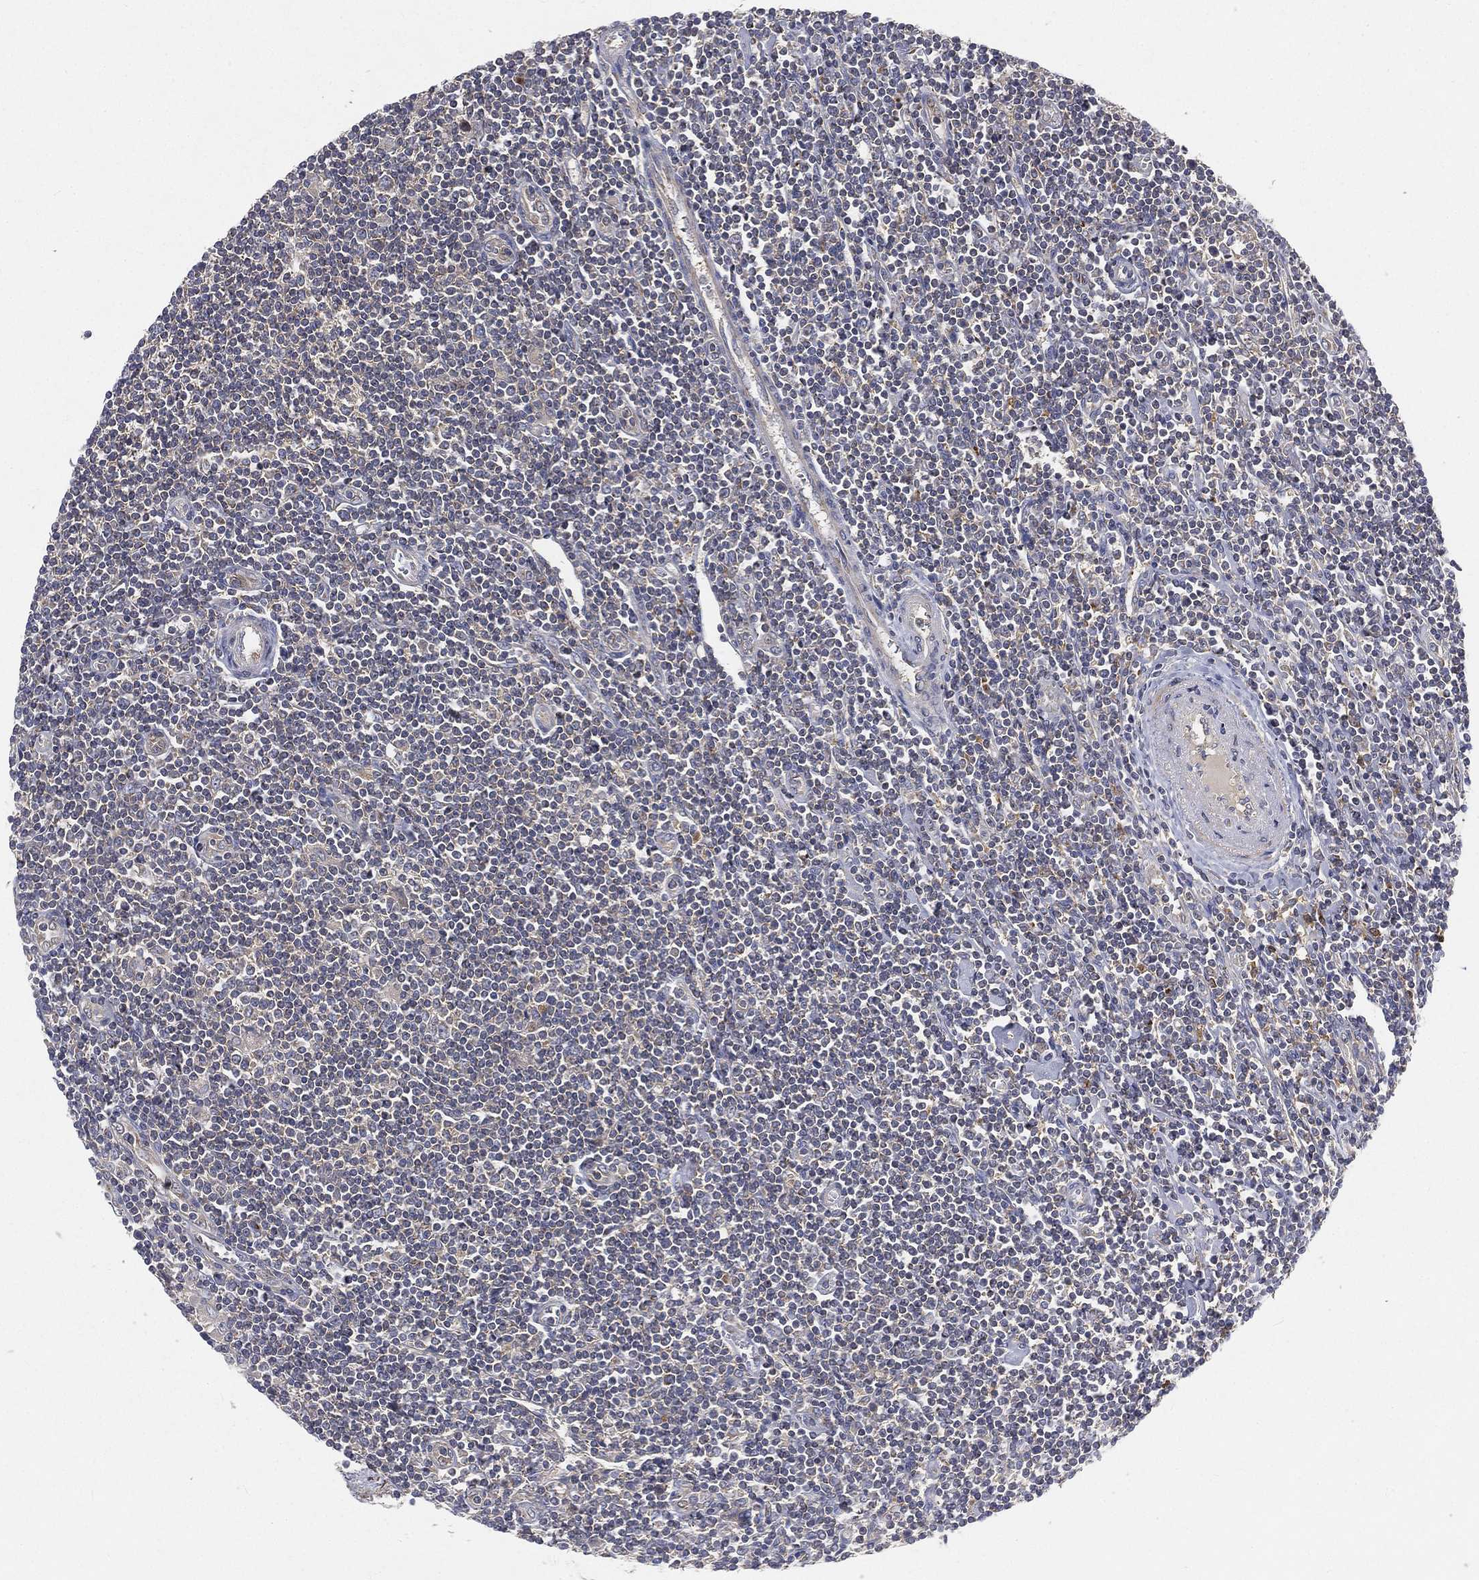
{"staining": {"intensity": "negative", "quantity": "none", "location": "none"}, "tissue": "lymphoma", "cell_type": "Tumor cells", "image_type": "cancer", "snomed": [{"axis": "morphology", "description": "Hodgkin's disease, NOS"}, {"axis": "topography", "description": "Lymph node"}], "caption": "High power microscopy image of an immunohistochemistry image of Hodgkin's disease, revealing no significant staining in tumor cells. (DAB immunohistochemistry with hematoxylin counter stain).", "gene": "CTSL", "patient": {"sex": "male", "age": 40}}